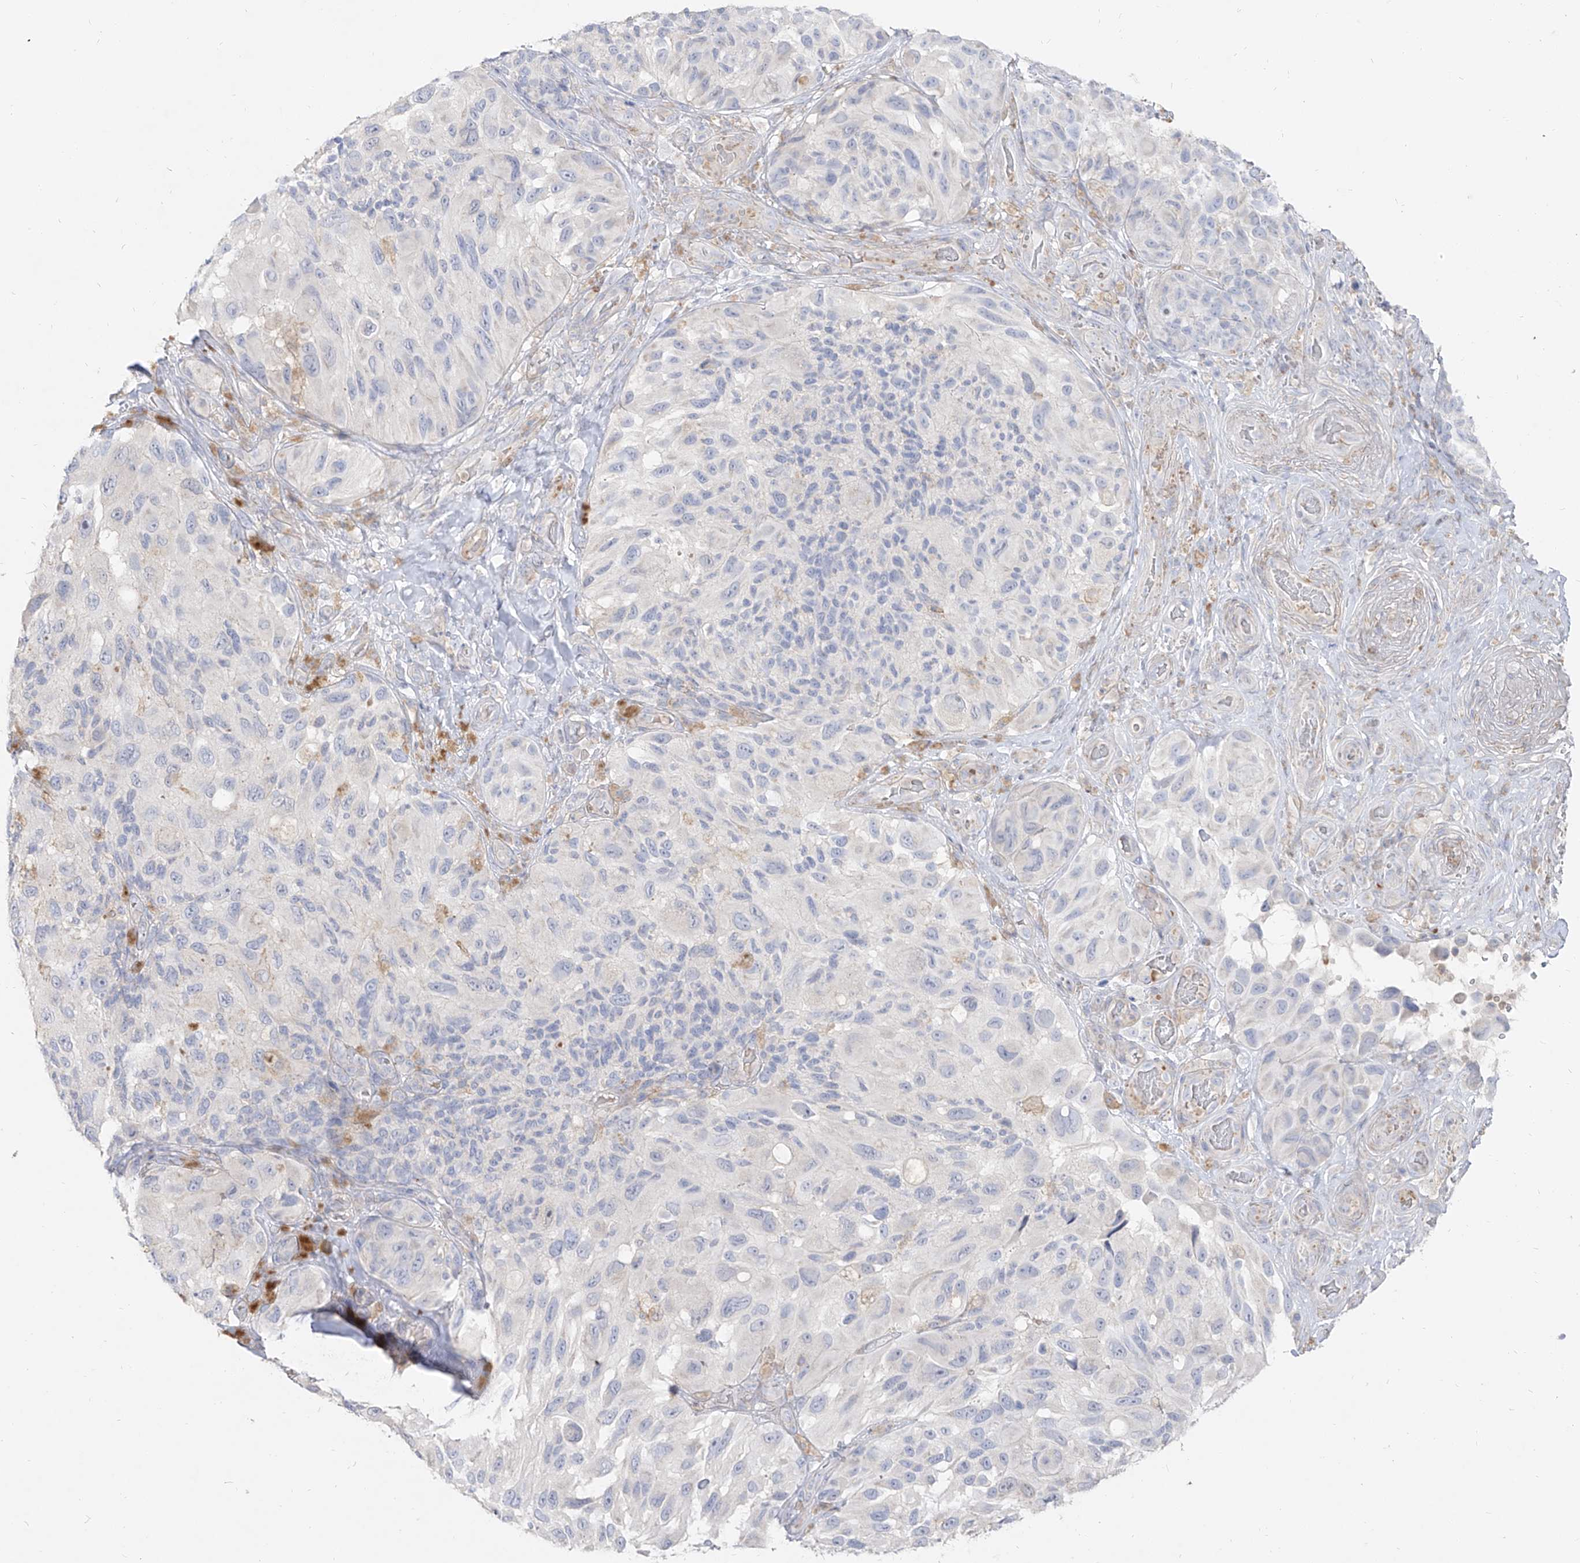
{"staining": {"intensity": "negative", "quantity": "none", "location": "none"}, "tissue": "melanoma", "cell_type": "Tumor cells", "image_type": "cancer", "snomed": [{"axis": "morphology", "description": "Malignant melanoma, NOS"}, {"axis": "topography", "description": "Skin"}], "caption": "This micrograph is of malignant melanoma stained with IHC to label a protein in brown with the nuclei are counter-stained blue. There is no staining in tumor cells.", "gene": "RBFOX3", "patient": {"sex": "female", "age": 73}}